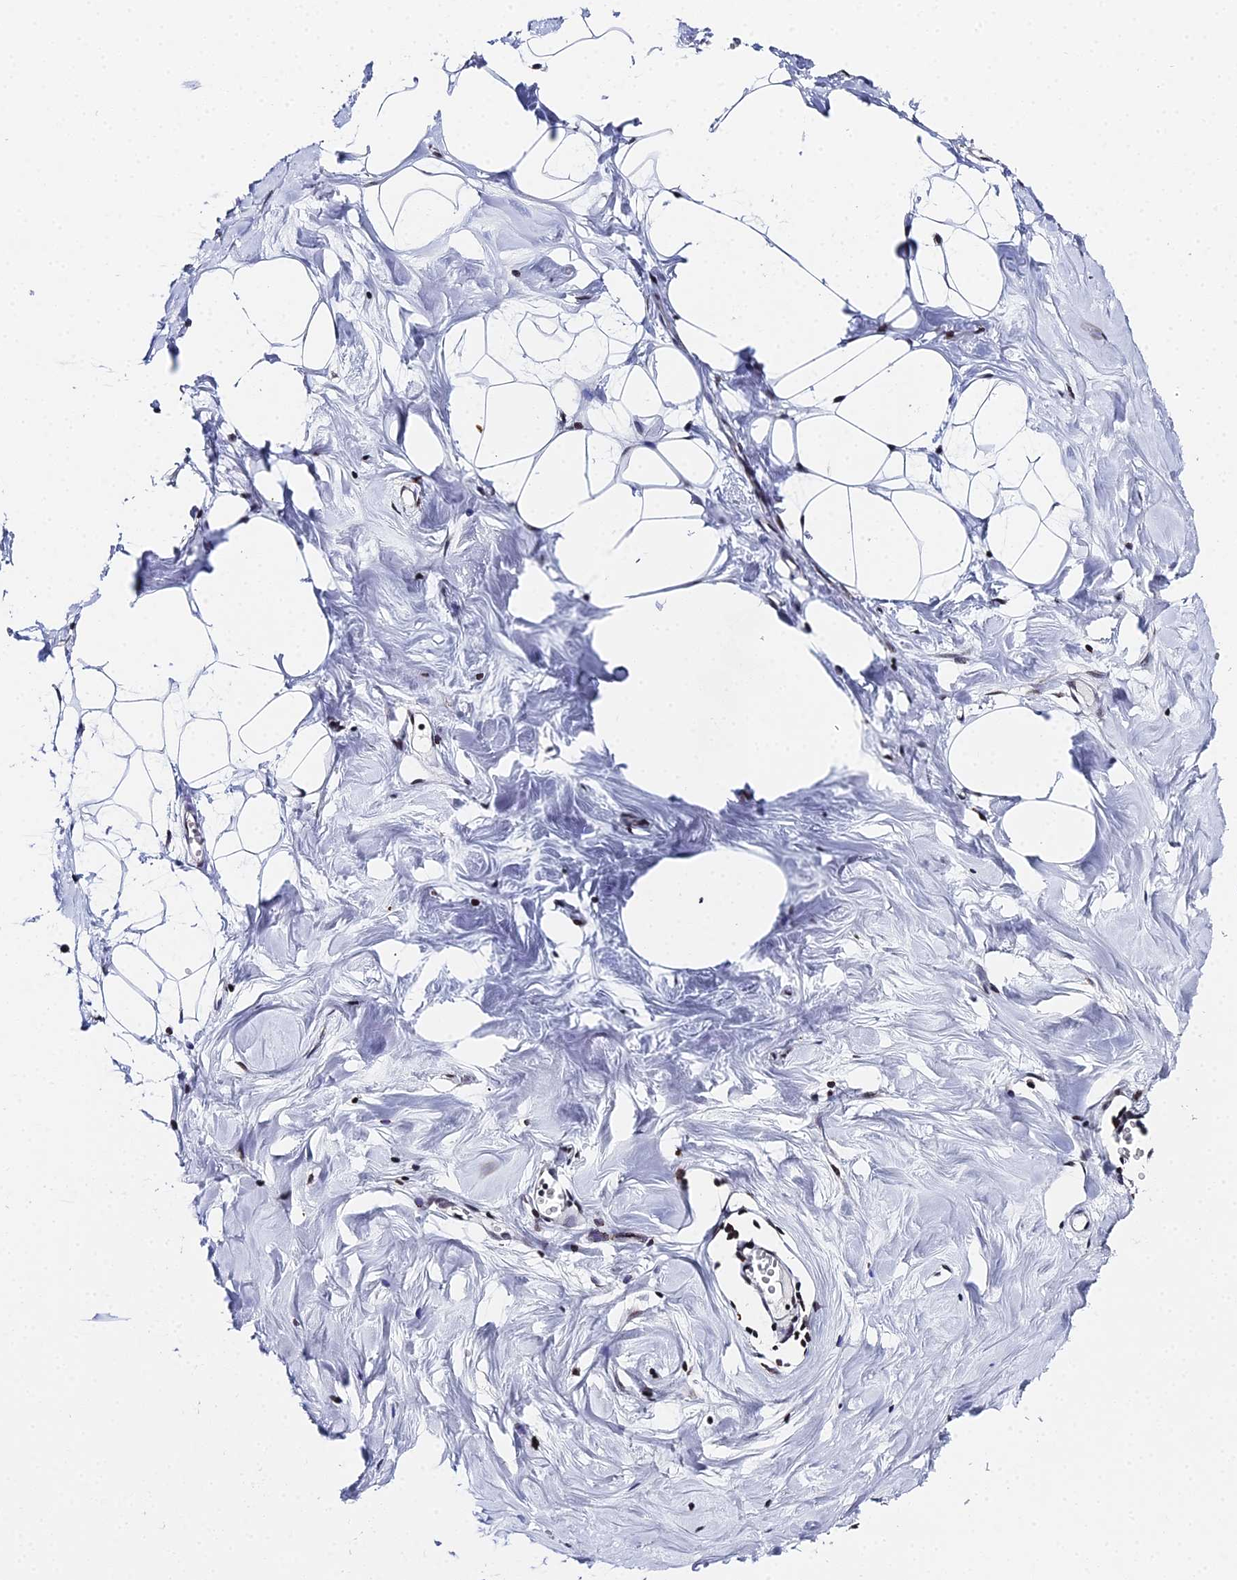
{"staining": {"intensity": "negative", "quantity": "none", "location": "none"}, "tissue": "breast", "cell_type": "Adipocytes", "image_type": "normal", "snomed": [{"axis": "morphology", "description": "Normal tissue, NOS"}, {"axis": "topography", "description": "Breast"}], "caption": "Immunohistochemistry micrograph of unremarkable breast: breast stained with DAB (3,3'-diaminobenzidine) reveals no significant protein staining in adipocytes. The staining was performed using DAB (3,3'-diaminobenzidine) to visualize the protein expression in brown, while the nuclei were stained in blue with hematoxylin (Magnification: 20x).", "gene": "MAGOHB", "patient": {"sex": "female", "age": 27}}